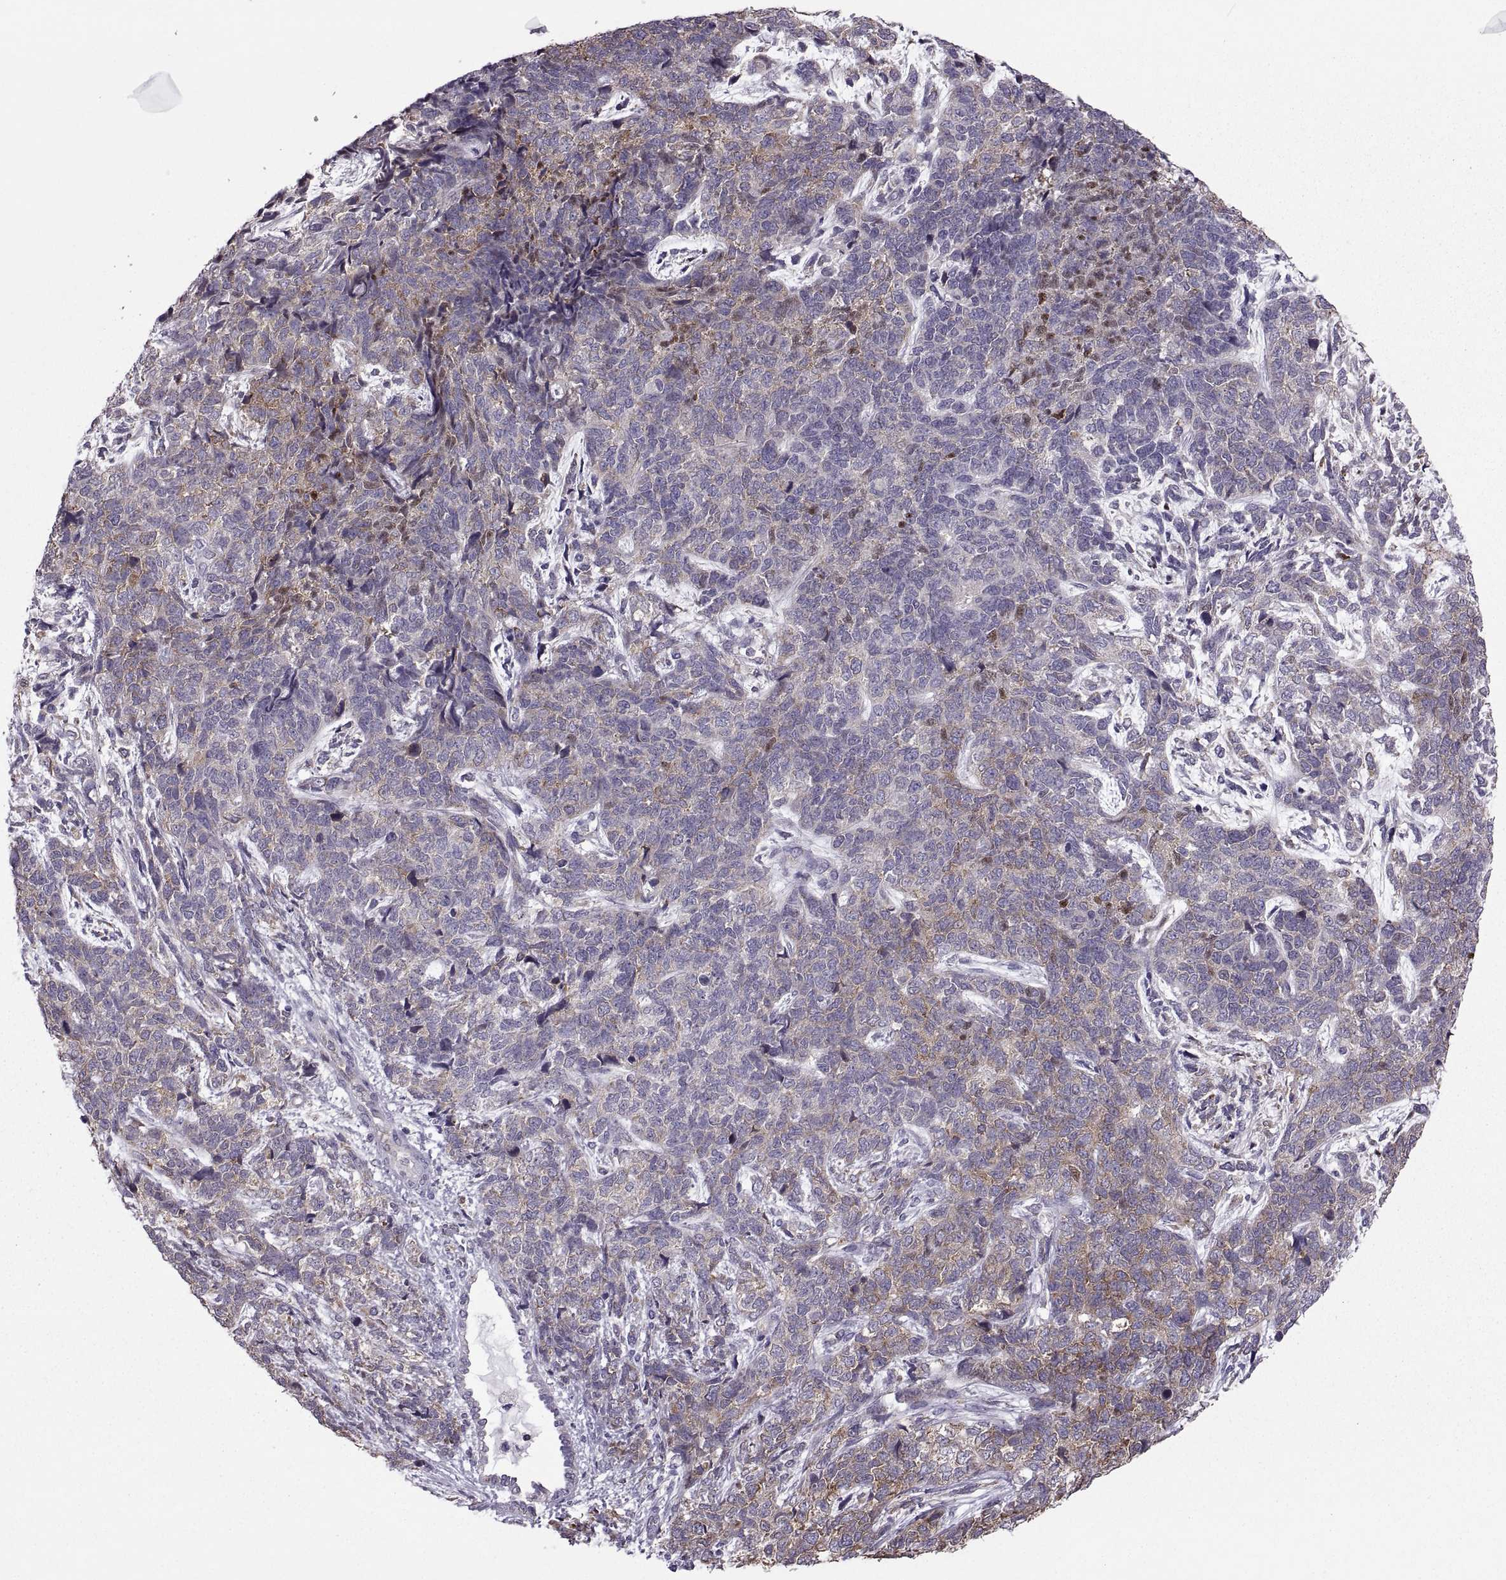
{"staining": {"intensity": "weak", "quantity": "25%-75%", "location": "cytoplasmic/membranous"}, "tissue": "cervical cancer", "cell_type": "Tumor cells", "image_type": "cancer", "snomed": [{"axis": "morphology", "description": "Squamous cell carcinoma, NOS"}, {"axis": "topography", "description": "Cervix"}], "caption": "Approximately 25%-75% of tumor cells in squamous cell carcinoma (cervical) show weak cytoplasmic/membranous protein expression as visualized by brown immunohistochemical staining.", "gene": "PABPC1", "patient": {"sex": "female", "age": 63}}